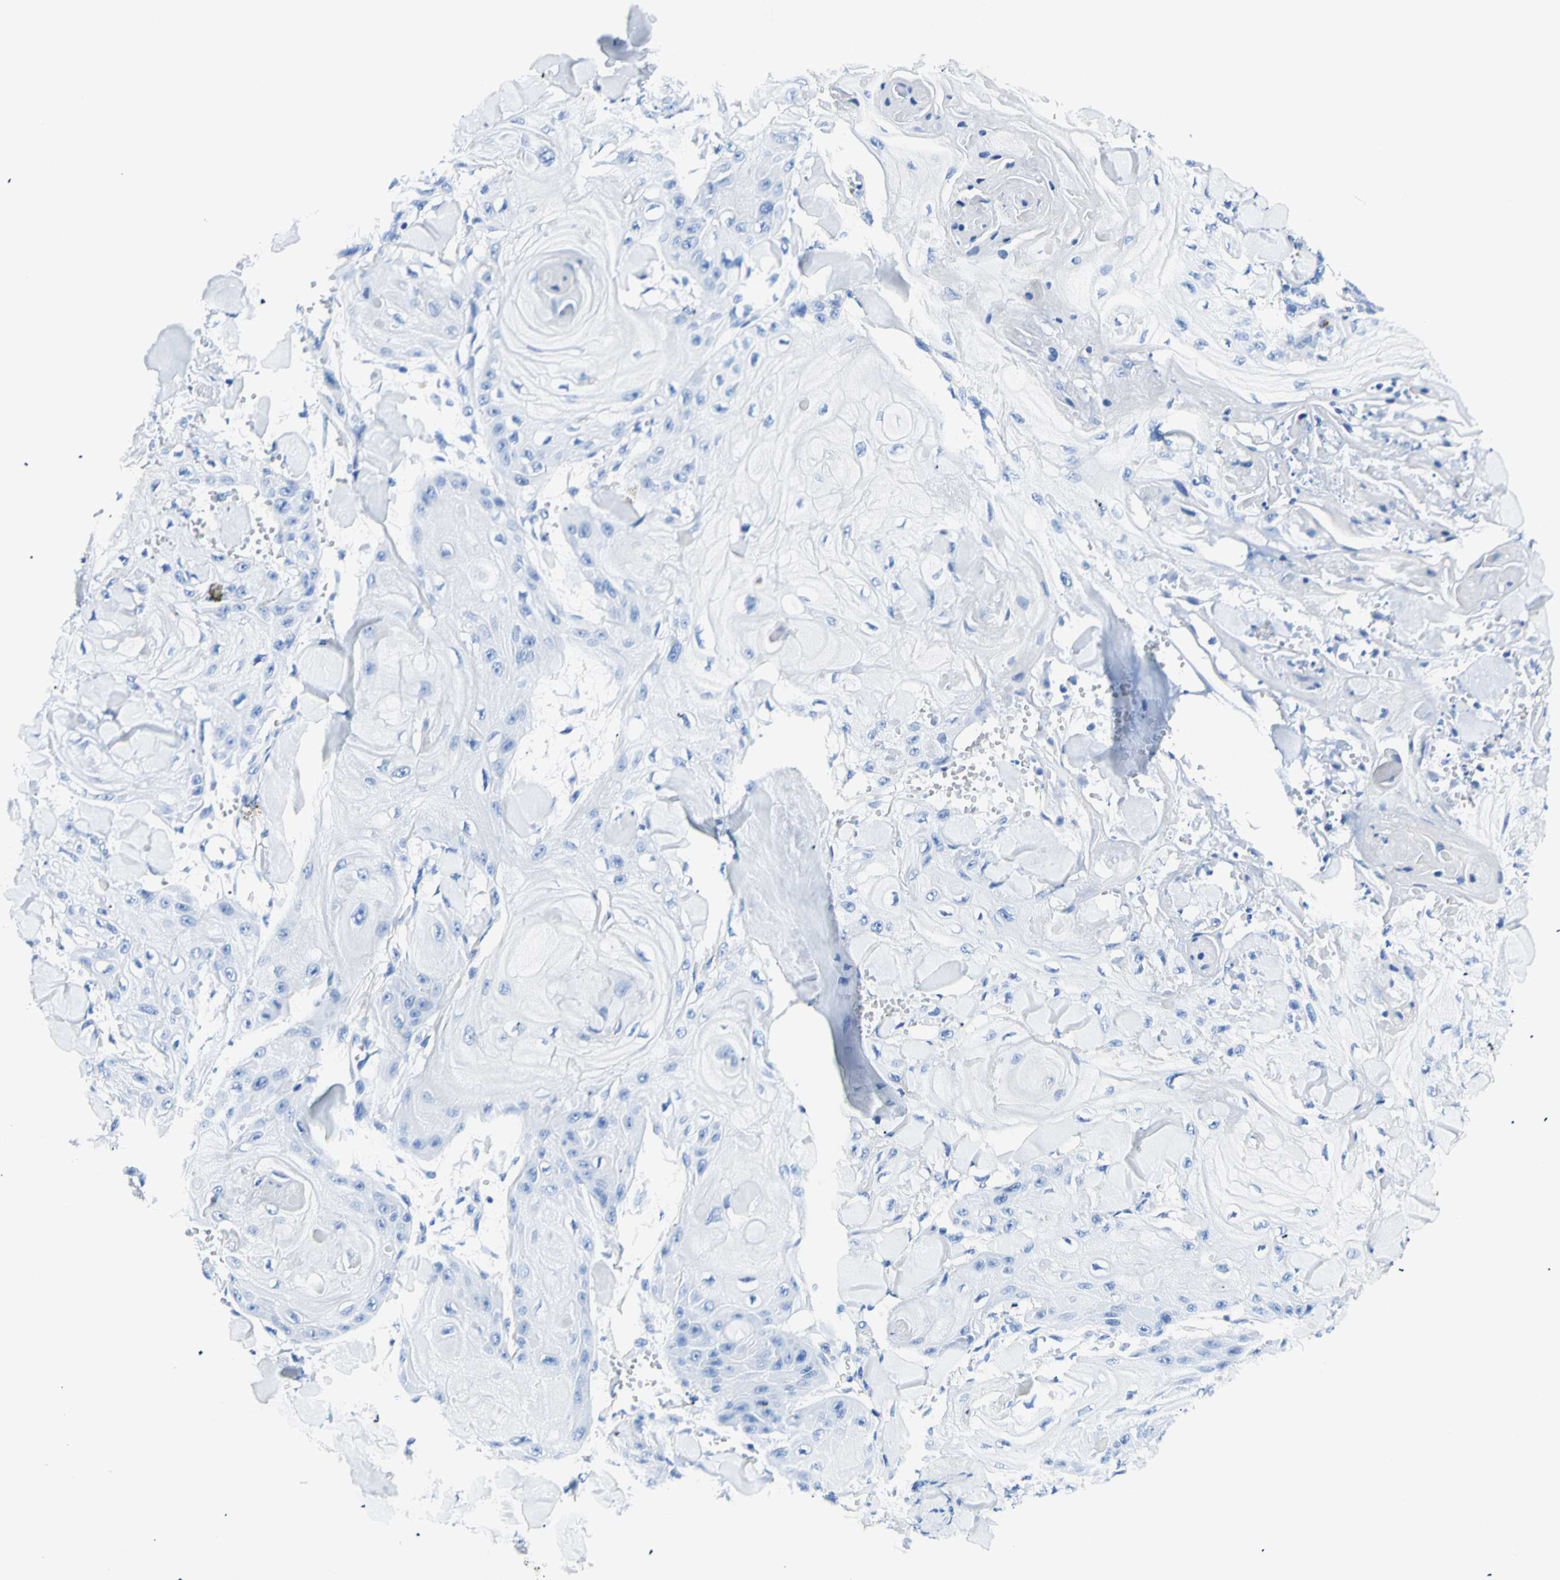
{"staining": {"intensity": "negative", "quantity": "none", "location": "none"}, "tissue": "skin cancer", "cell_type": "Tumor cells", "image_type": "cancer", "snomed": [{"axis": "morphology", "description": "Squamous cell carcinoma, NOS"}, {"axis": "topography", "description": "Skin"}], "caption": "Tumor cells are negative for protein expression in human squamous cell carcinoma (skin).", "gene": "MYH2", "patient": {"sex": "male", "age": 74}}